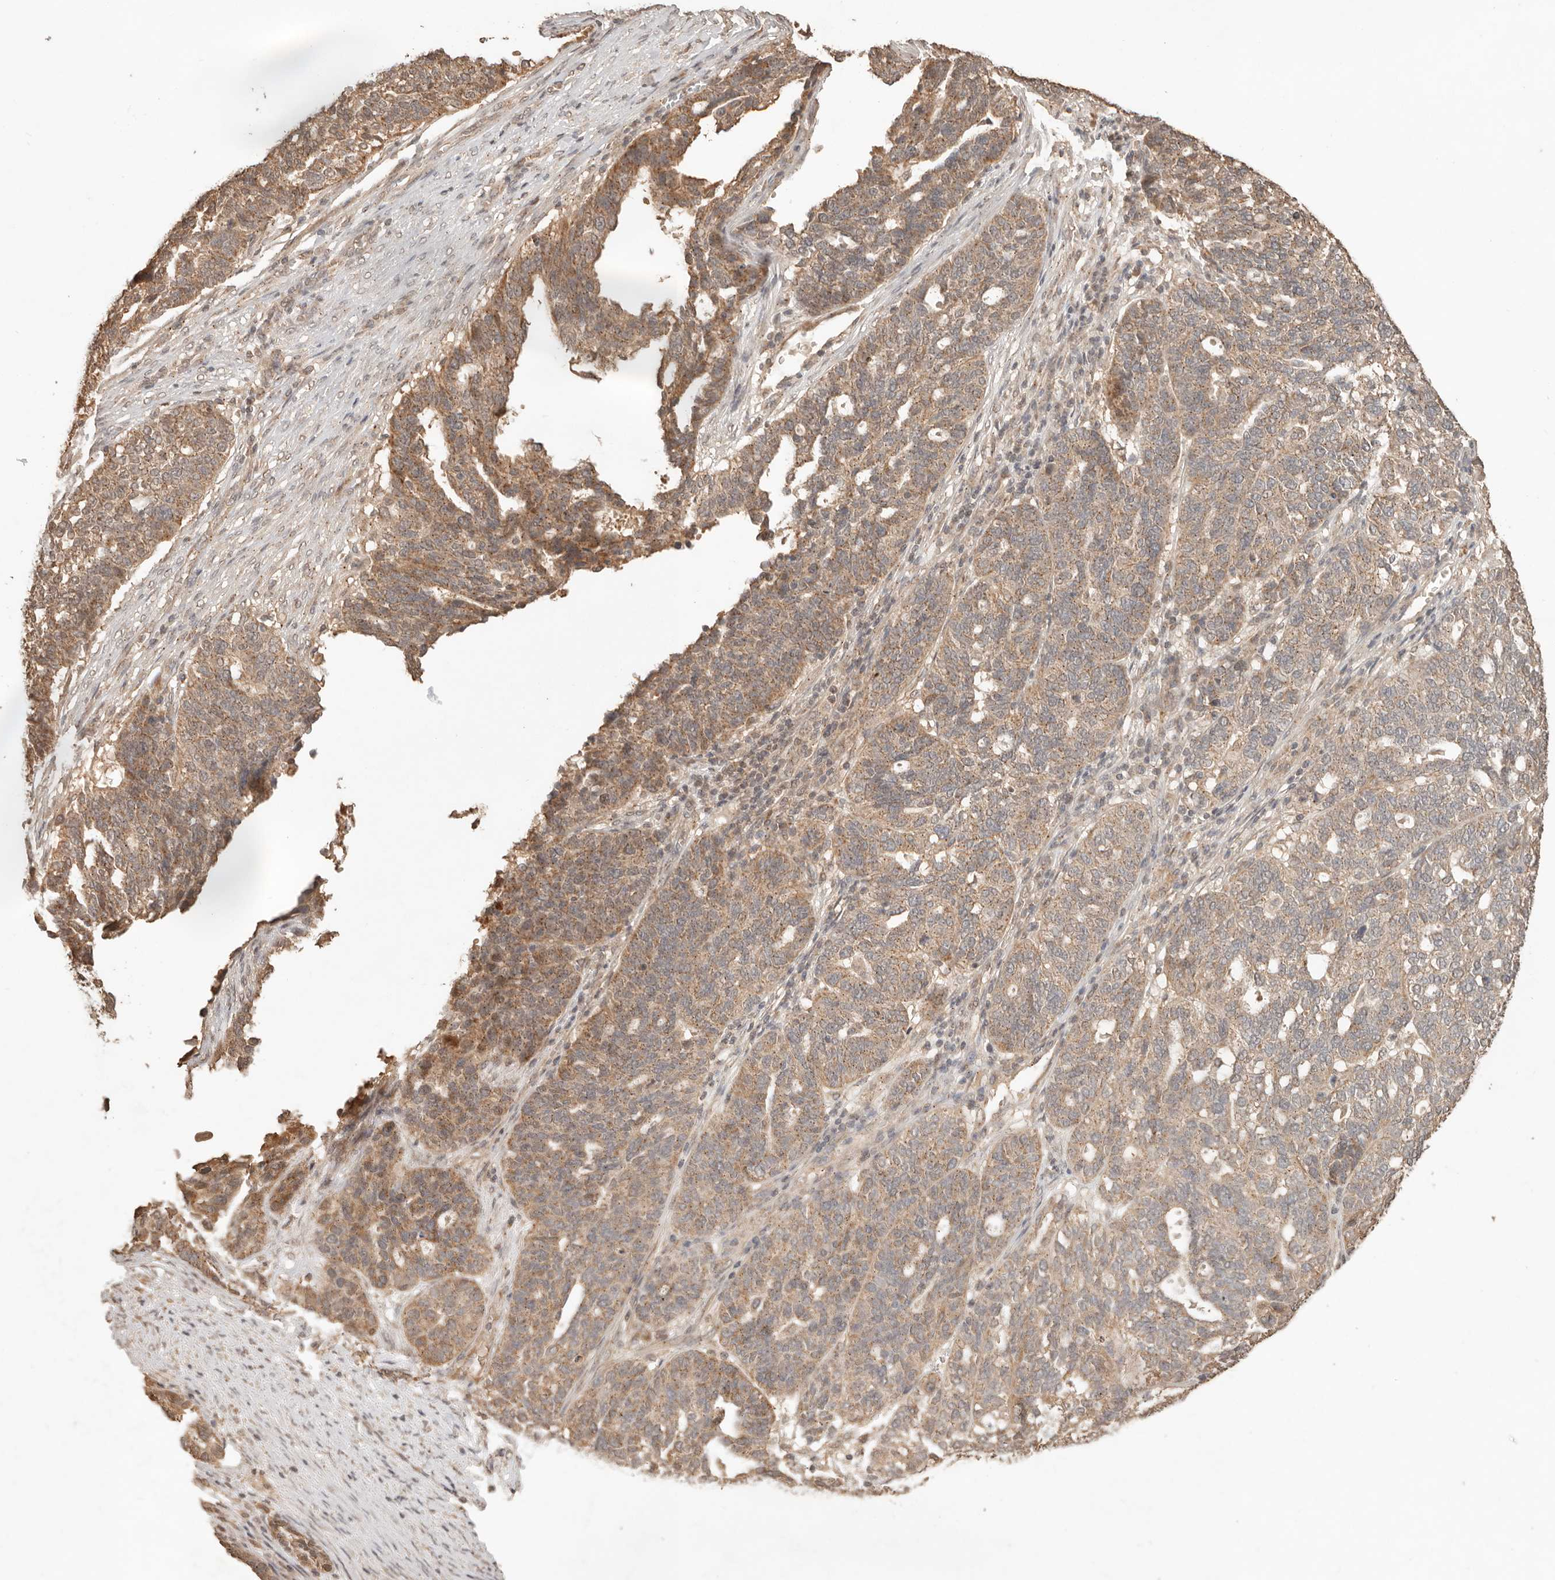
{"staining": {"intensity": "moderate", "quantity": ">75%", "location": "cytoplasmic/membranous"}, "tissue": "ovarian cancer", "cell_type": "Tumor cells", "image_type": "cancer", "snomed": [{"axis": "morphology", "description": "Cystadenocarcinoma, serous, NOS"}, {"axis": "topography", "description": "Ovary"}], "caption": "Moderate cytoplasmic/membranous protein expression is appreciated in about >75% of tumor cells in ovarian cancer (serous cystadenocarcinoma).", "gene": "LMO4", "patient": {"sex": "female", "age": 59}}